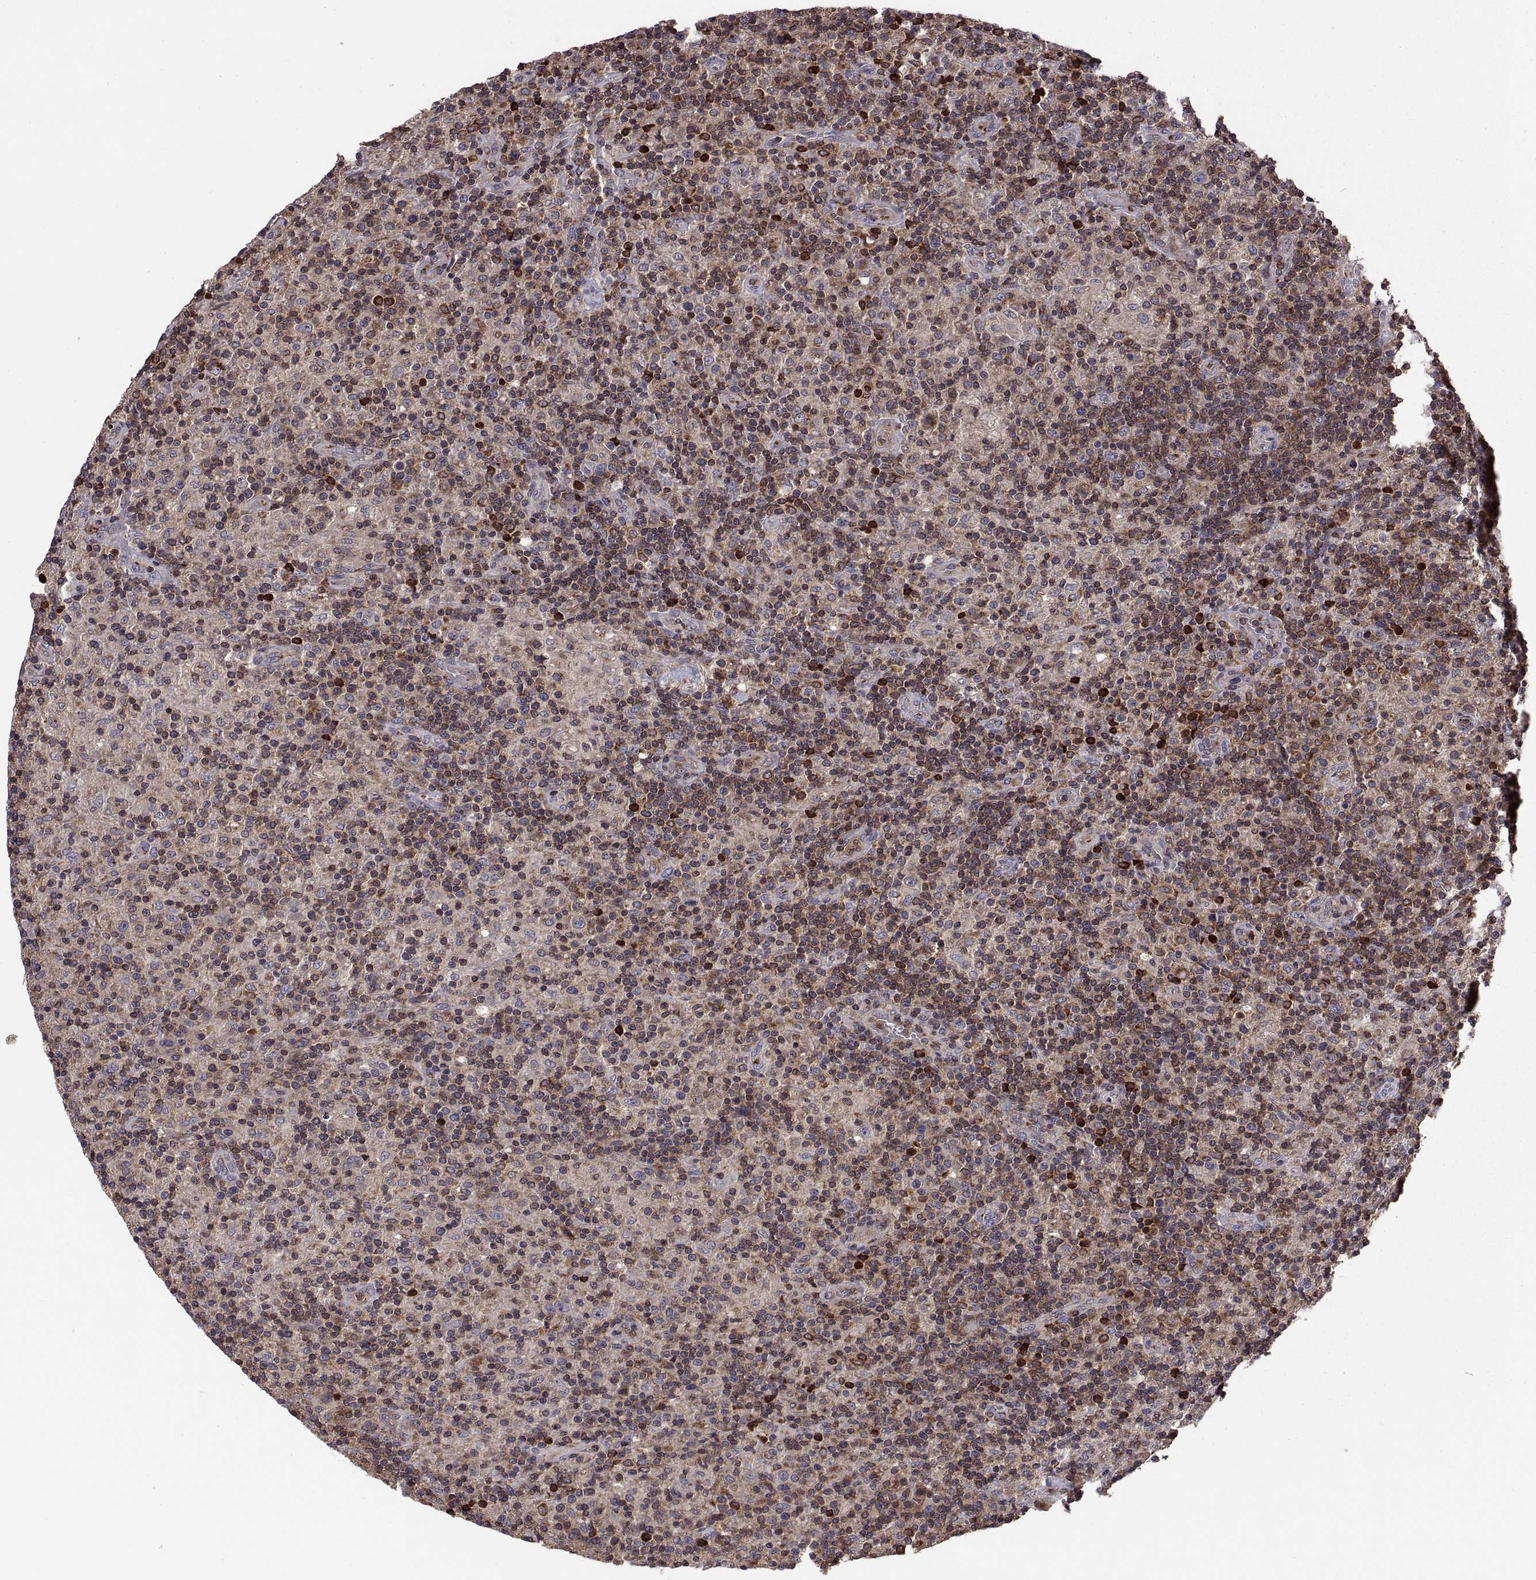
{"staining": {"intensity": "negative", "quantity": "none", "location": "none"}, "tissue": "lymphoma", "cell_type": "Tumor cells", "image_type": "cancer", "snomed": [{"axis": "morphology", "description": "Hodgkin's disease, NOS"}, {"axis": "topography", "description": "Lymph node"}], "caption": "Immunohistochemistry of lymphoma reveals no expression in tumor cells.", "gene": "ACAP1", "patient": {"sex": "male", "age": 70}}